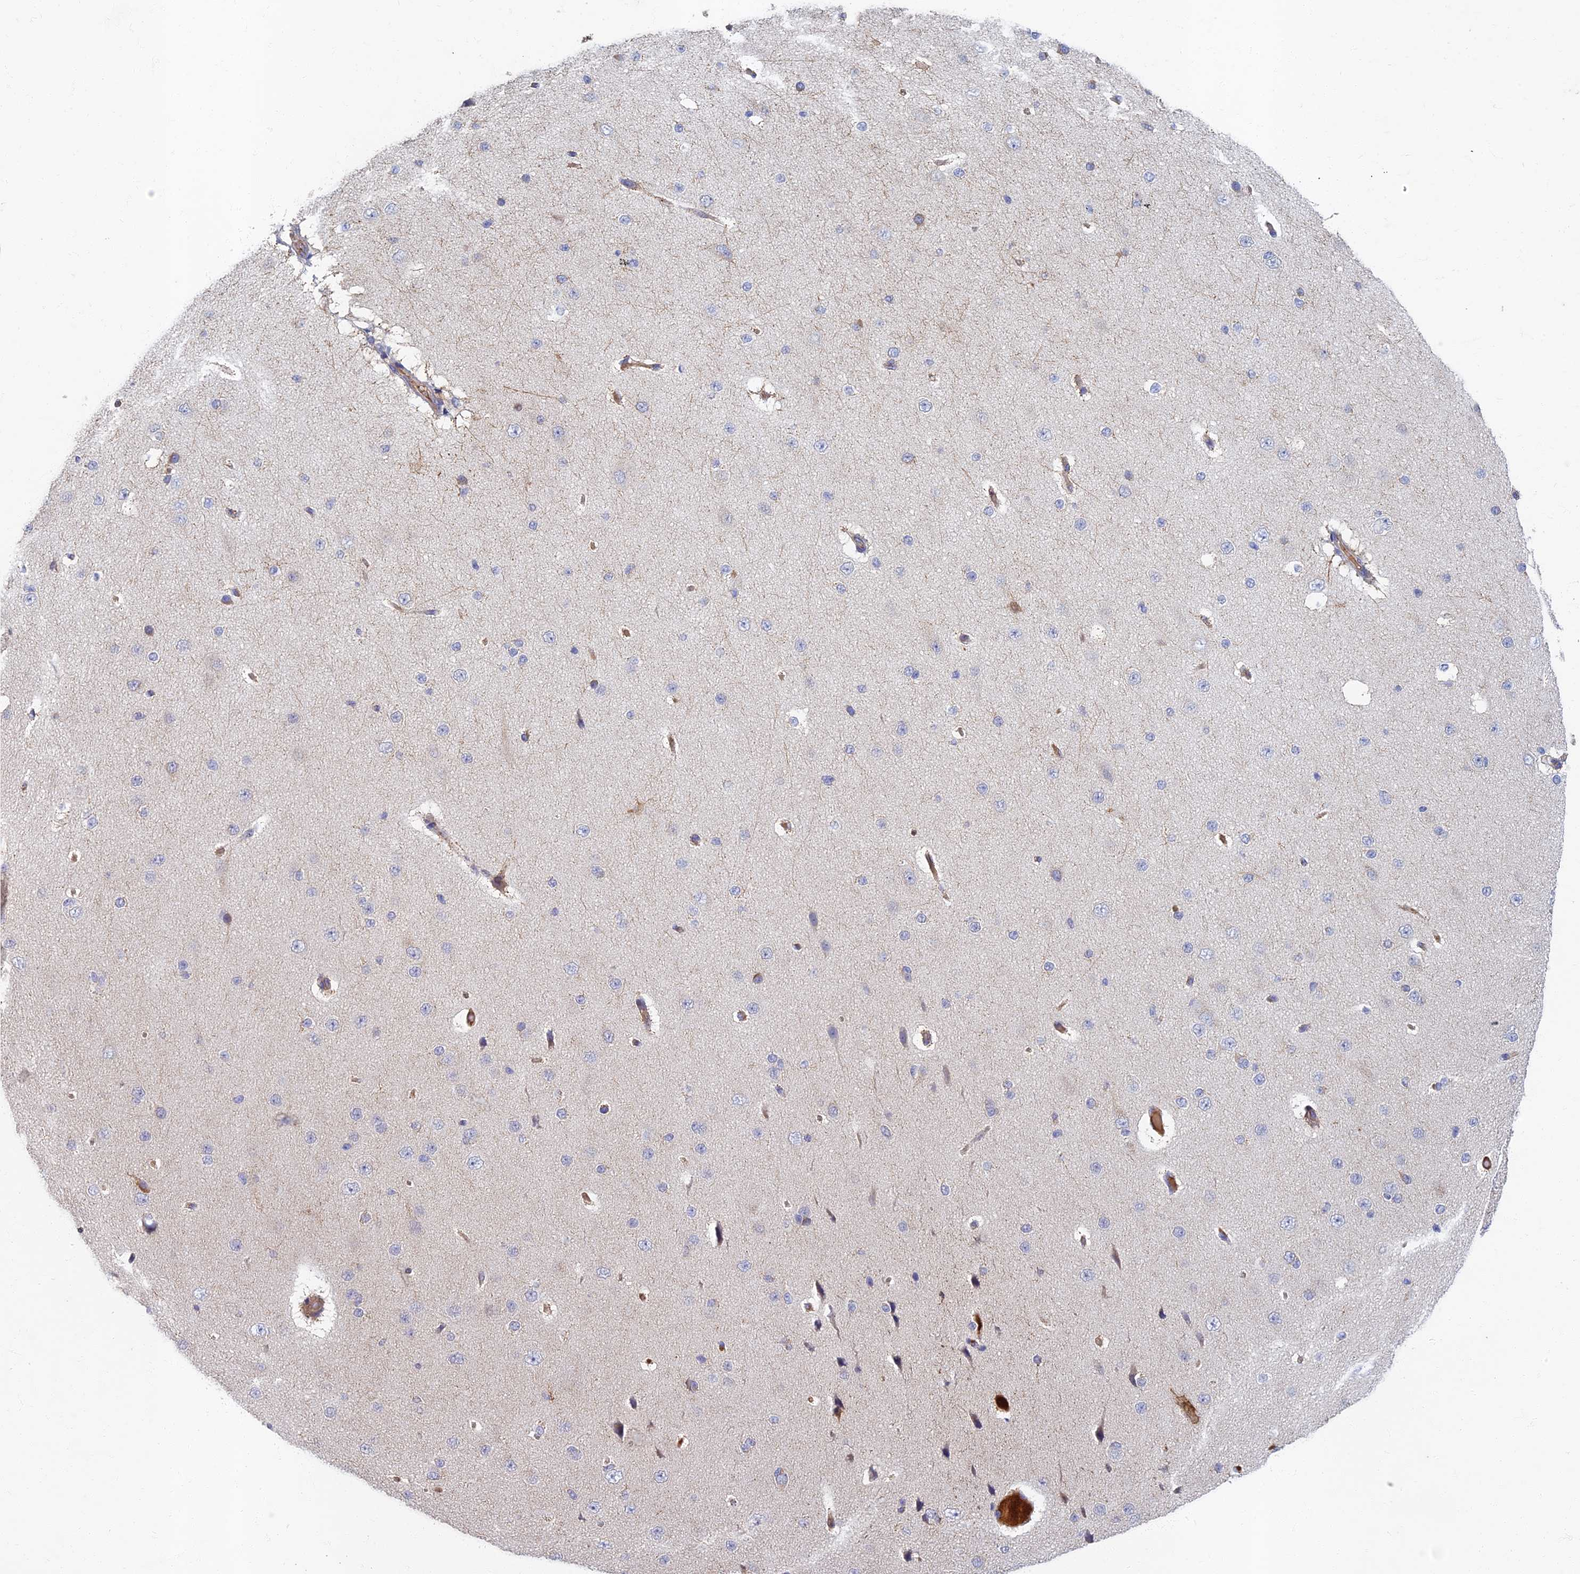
{"staining": {"intensity": "negative", "quantity": "none", "location": "none"}, "tissue": "cerebral cortex", "cell_type": "Endothelial cells", "image_type": "normal", "snomed": [{"axis": "morphology", "description": "Normal tissue, NOS"}, {"axis": "morphology", "description": "Developmental malformation"}, {"axis": "topography", "description": "Cerebral cortex"}], "caption": "Immunohistochemistry micrograph of unremarkable cerebral cortex stained for a protein (brown), which displays no staining in endothelial cells.", "gene": "SOGA1", "patient": {"sex": "female", "age": 30}}